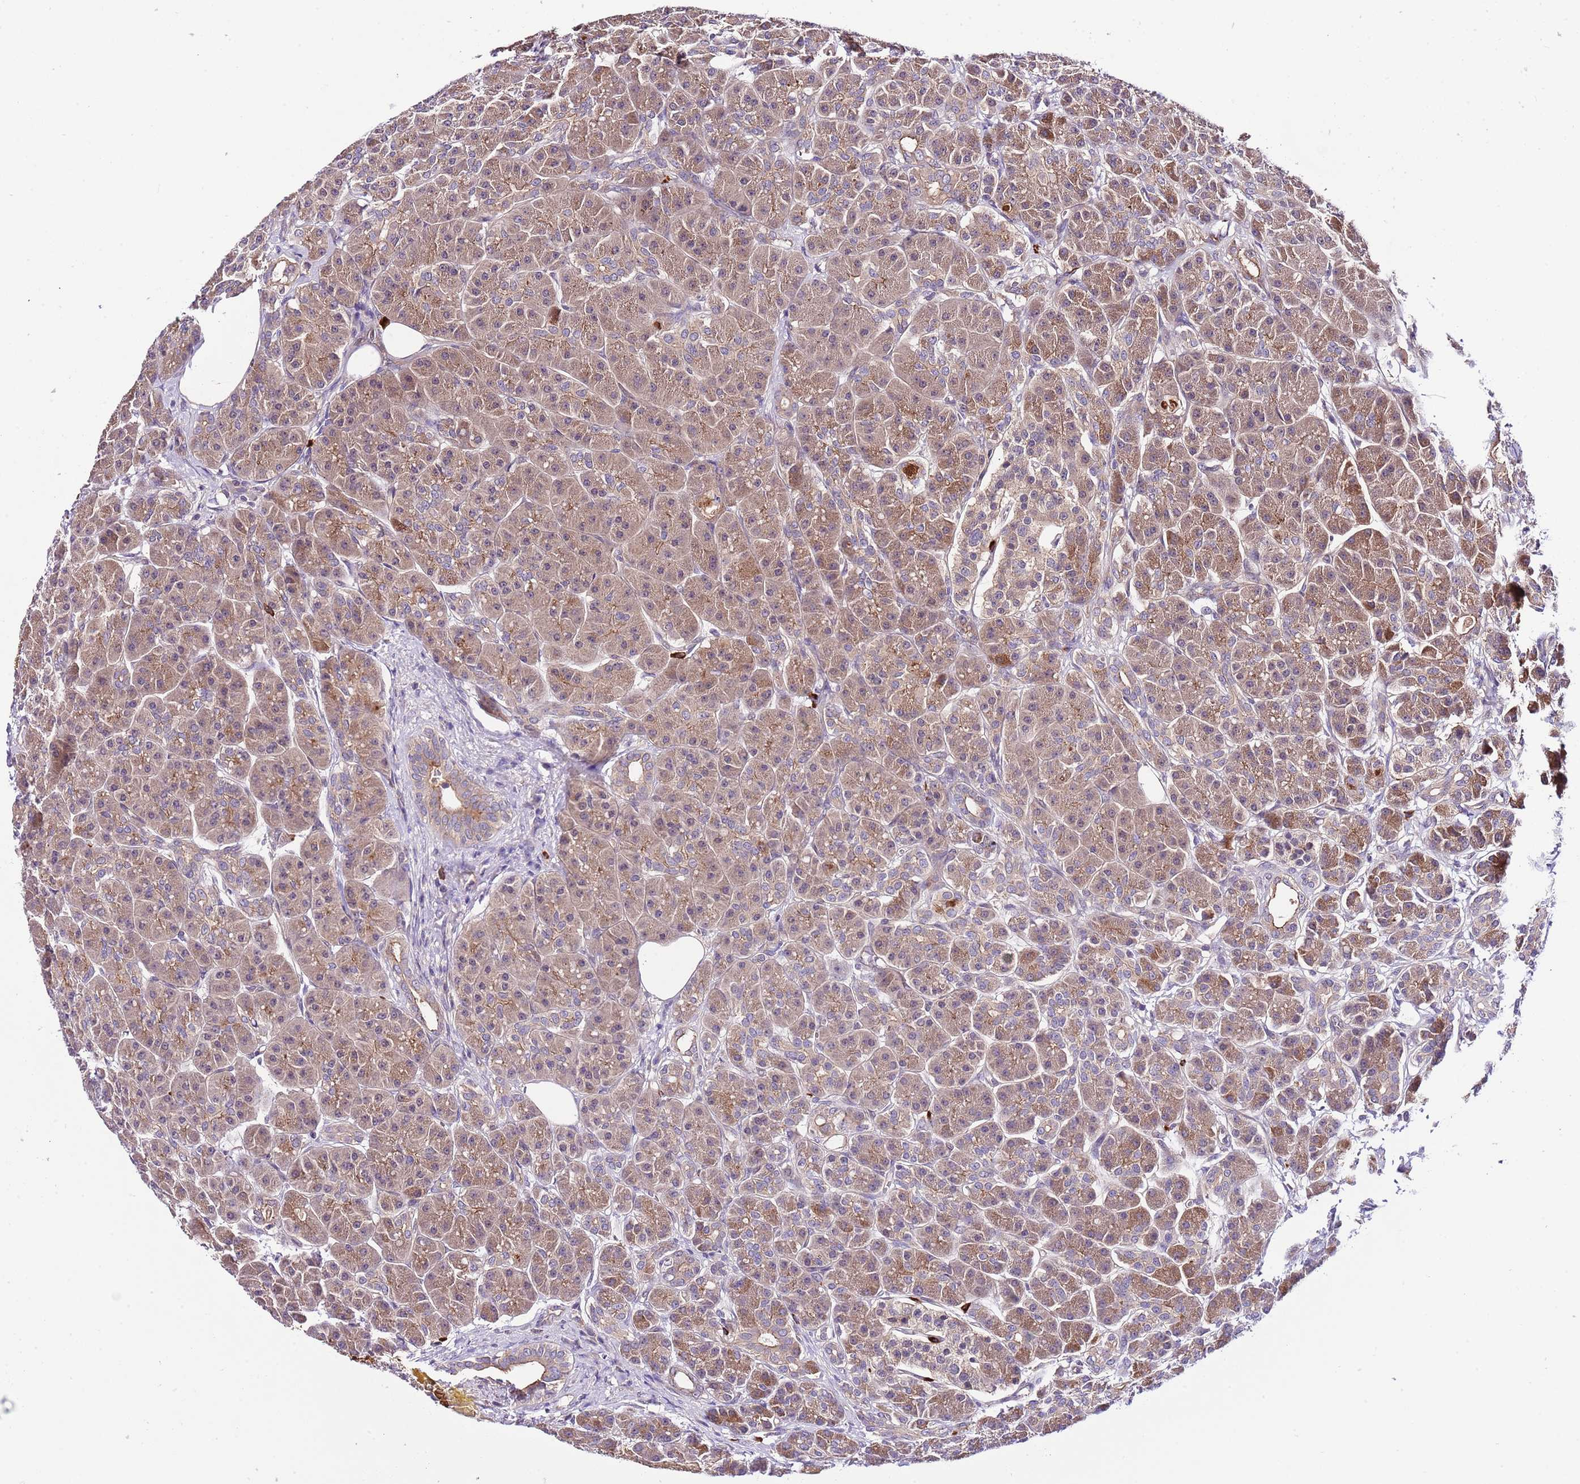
{"staining": {"intensity": "moderate", "quantity": "25%-75%", "location": "cytoplasmic/membranous"}, "tissue": "pancreas", "cell_type": "Exocrine glandular cells", "image_type": "normal", "snomed": [{"axis": "morphology", "description": "Normal tissue, NOS"}, {"axis": "topography", "description": "Pancreas"}], "caption": "Pancreas stained for a protein (brown) shows moderate cytoplasmic/membranous positive expression in approximately 25%-75% of exocrine glandular cells.", "gene": "DONSON", "patient": {"sex": "male", "age": 63}}